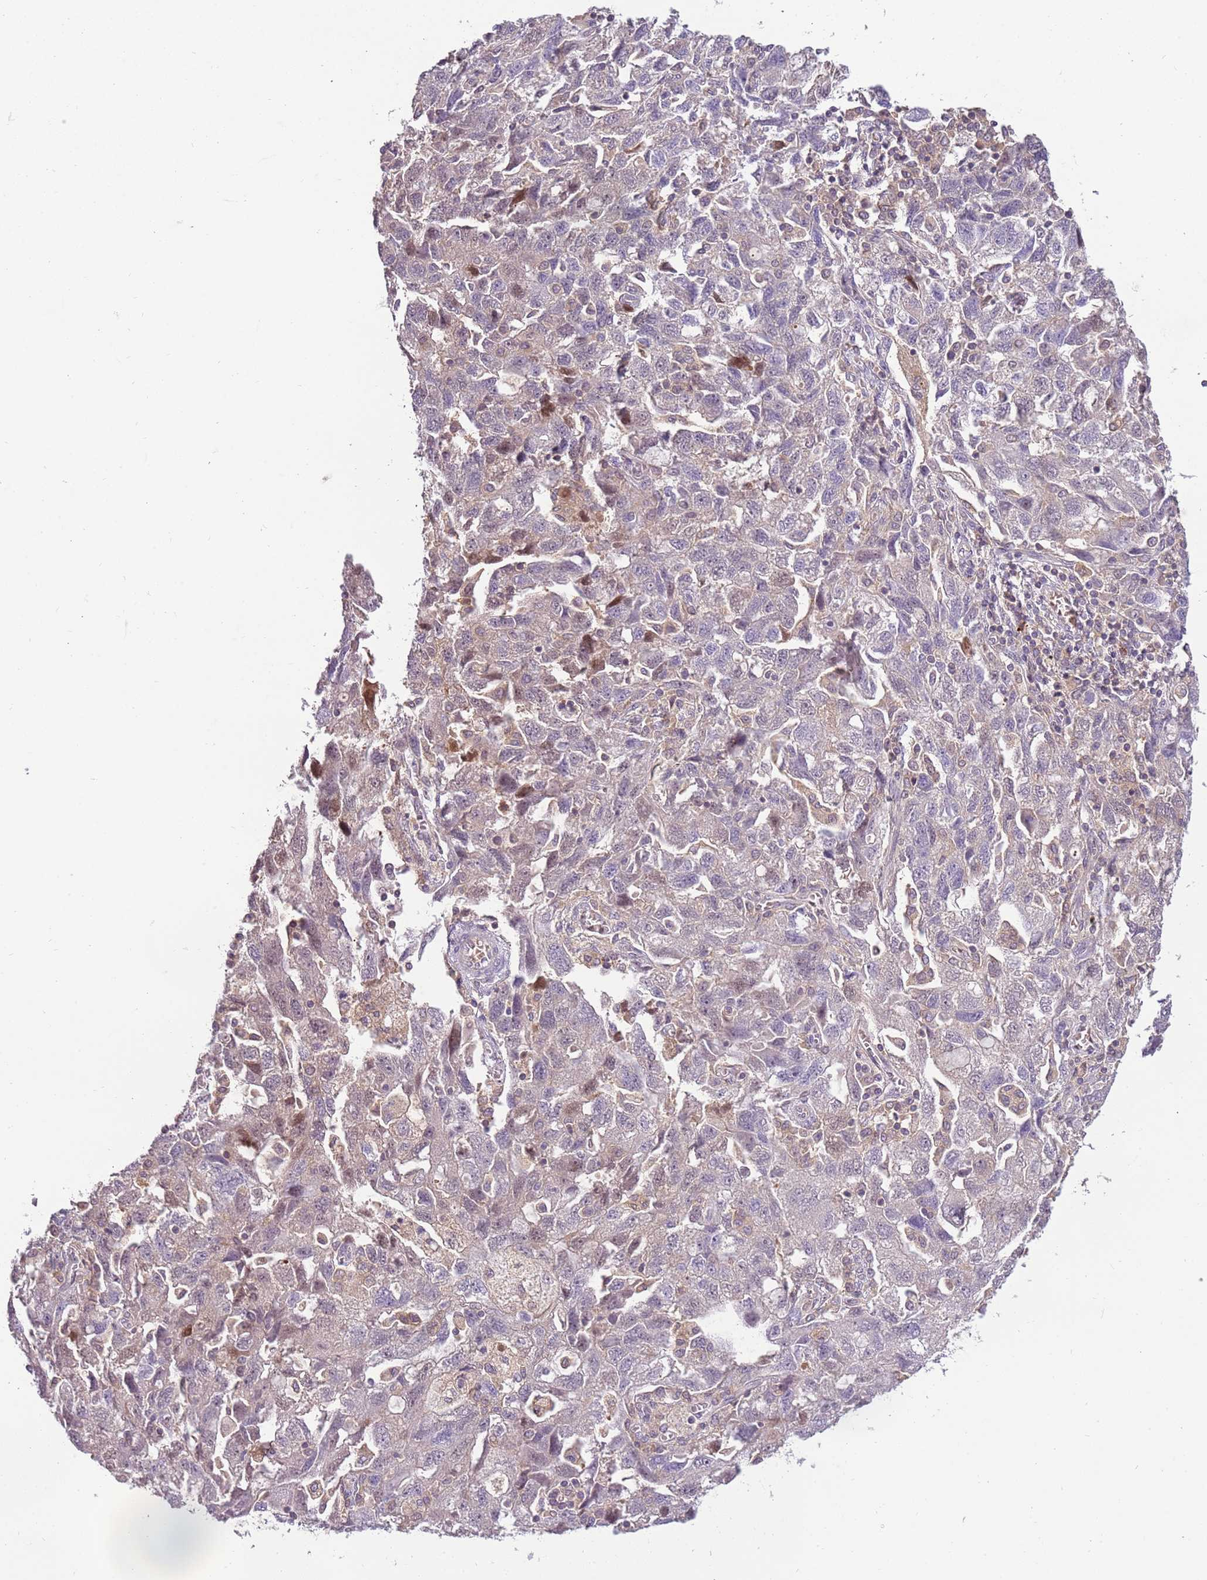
{"staining": {"intensity": "weak", "quantity": "<25%", "location": "cytoplasmic/membranous"}, "tissue": "ovarian cancer", "cell_type": "Tumor cells", "image_type": "cancer", "snomed": [{"axis": "morphology", "description": "Carcinoma, NOS"}, {"axis": "morphology", "description": "Cystadenocarcinoma, serous, NOS"}, {"axis": "topography", "description": "Ovary"}], "caption": "High magnification brightfield microscopy of ovarian cancer stained with DAB (3,3'-diaminobenzidine) (brown) and counterstained with hematoxylin (blue): tumor cells show no significant expression.", "gene": "ARHGAP5", "patient": {"sex": "female", "age": 69}}